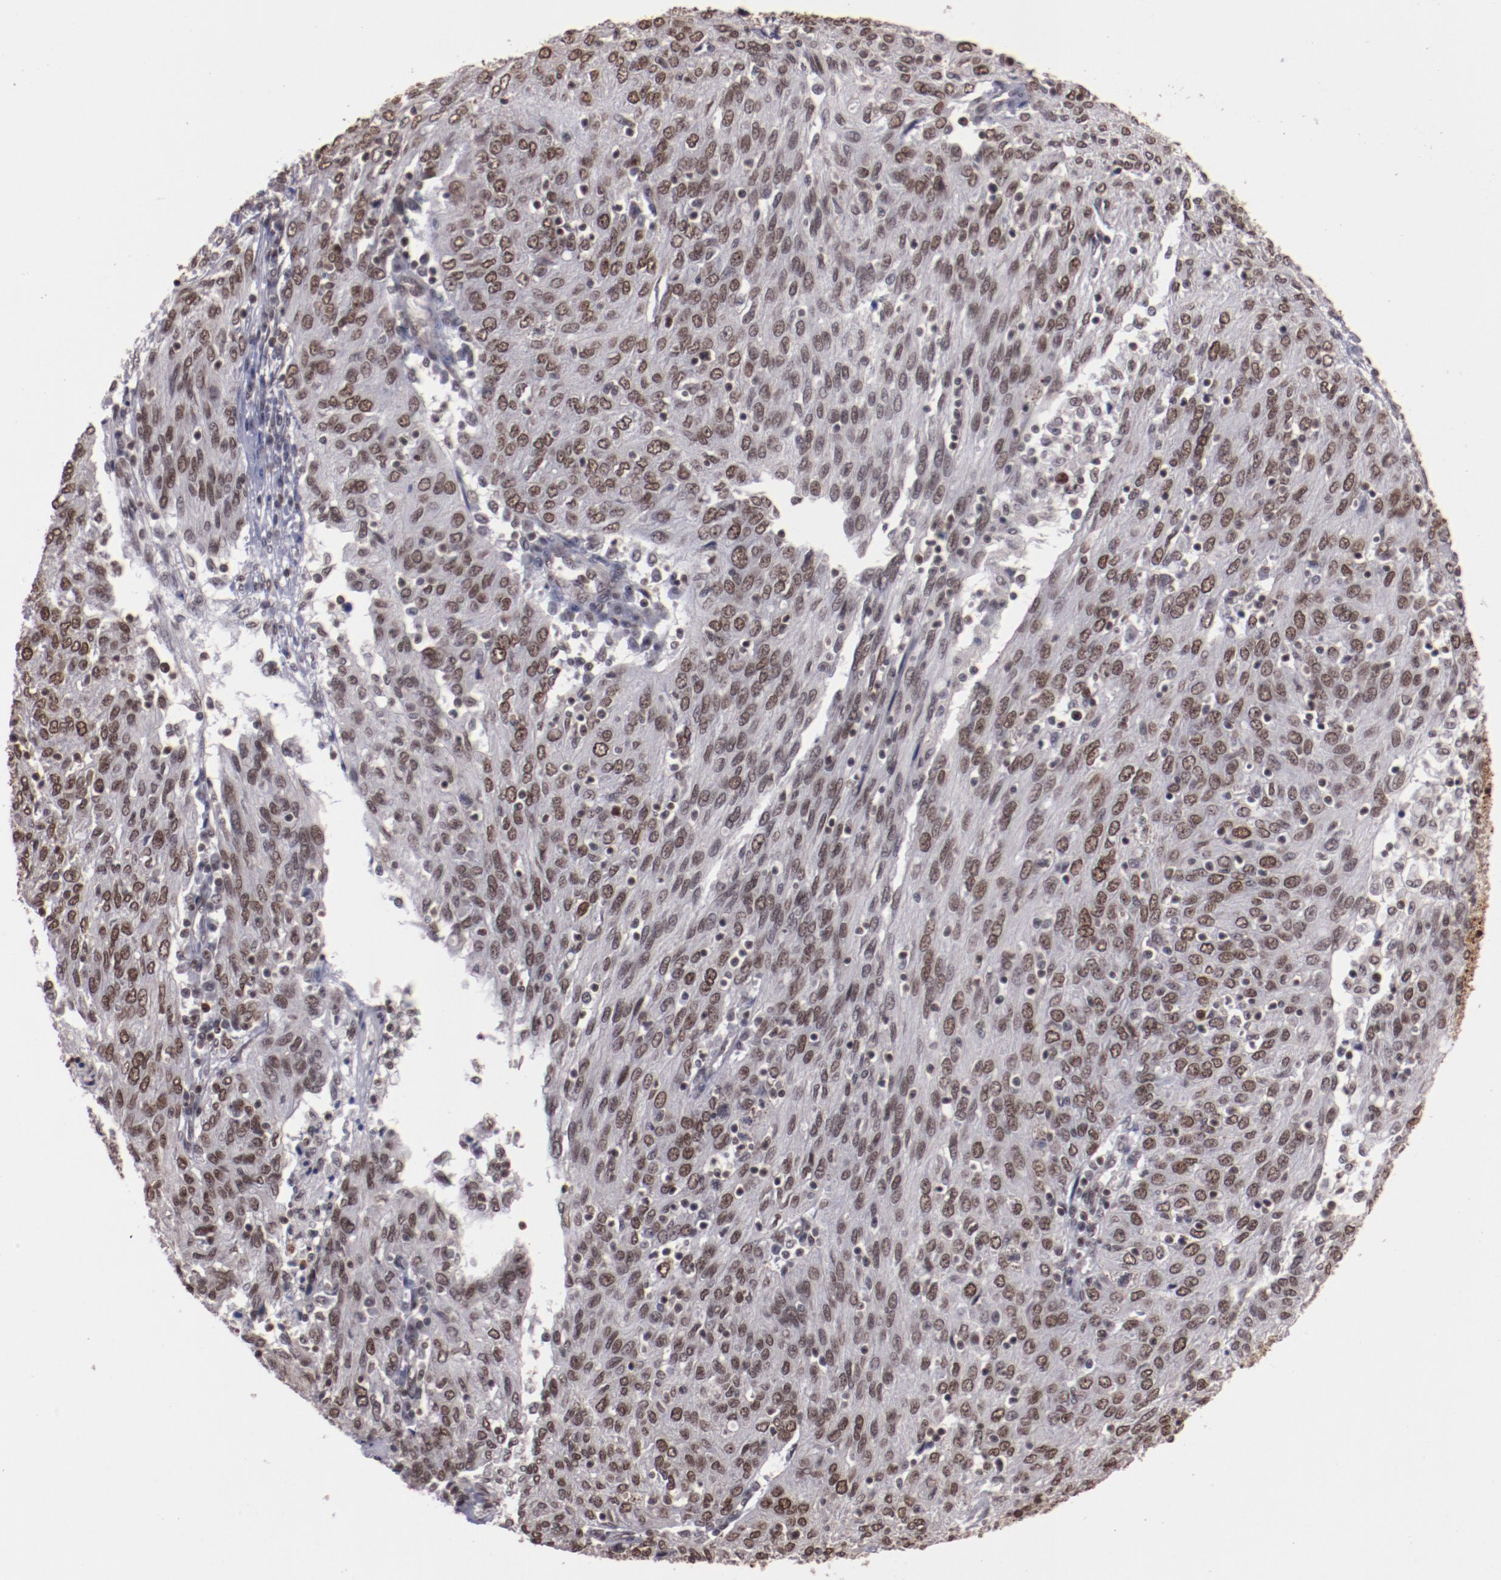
{"staining": {"intensity": "moderate", "quantity": ">75%", "location": "nuclear"}, "tissue": "ovarian cancer", "cell_type": "Tumor cells", "image_type": "cancer", "snomed": [{"axis": "morphology", "description": "Carcinoma, endometroid"}, {"axis": "topography", "description": "Ovary"}], "caption": "This photomicrograph displays immunohistochemistry staining of ovarian cancer (endometroid carcinoma), with medium moderate nuclear expression in about >75% of tumor cells.", "gene": "STAG2", "patient": {"sex": "female", "age": 50}}